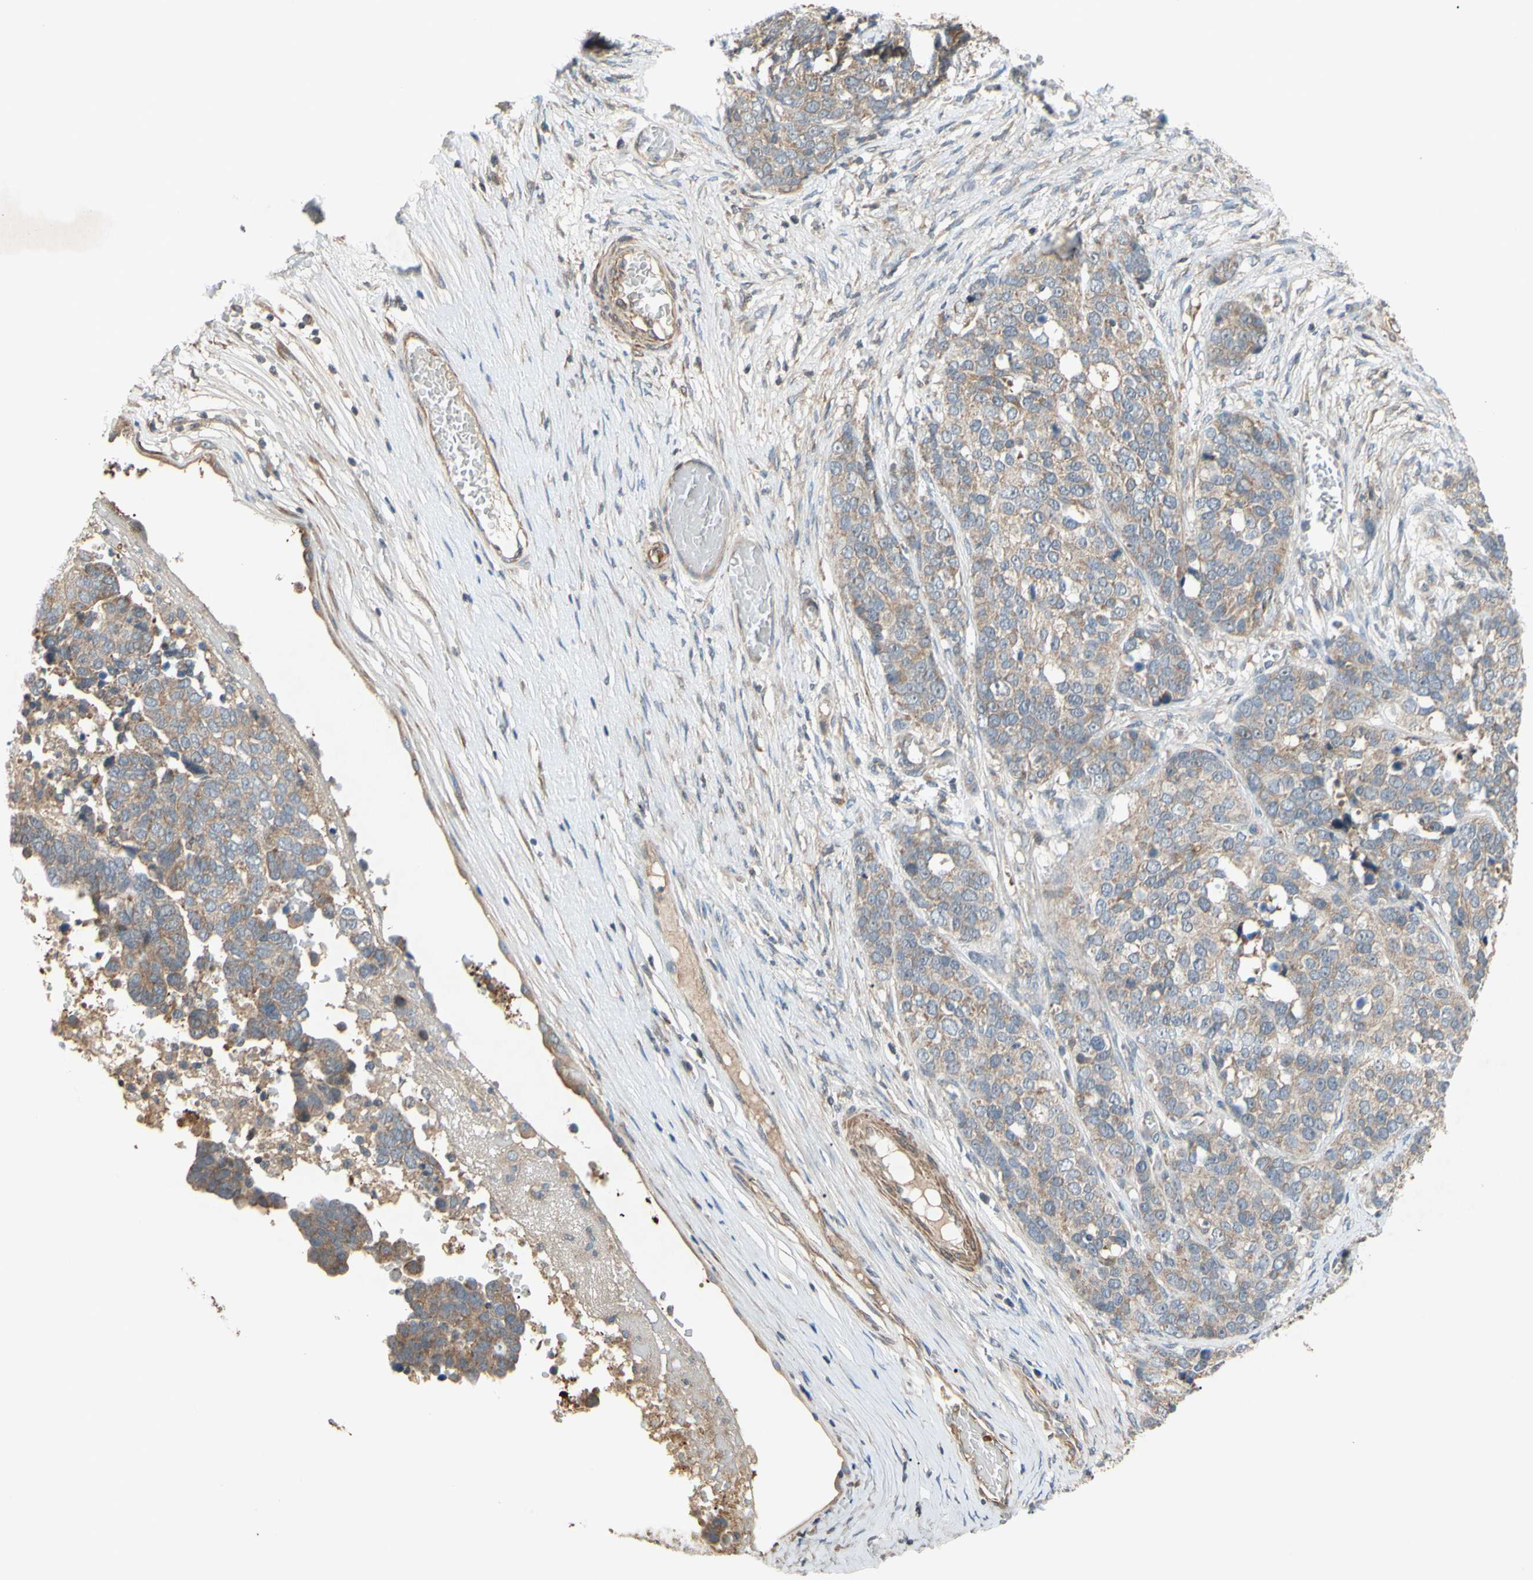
{"staining": {"intensity": "moderate", "quantity": "<25%", "location": "cytoplasmic/membranous"}, "tissue": "ovarian cancer", "cell_type": "Tumor cells", "image_type": "cancer", "snomed": [{"axis": "morphology", "description": "Cystadenocarcinoma, serous, NOS"}, {"axis": "topography", "description": "Ovary"}], "caption": "DAB immunohistochemical staining of human ovarian serous cystadenocarcinoma exhibits moderate cytoplasmic/membranous protein expression in approximately <25% of tumor cells.", "gene": "PARD6A", "patient": {"sex": "female", "age": 44}}